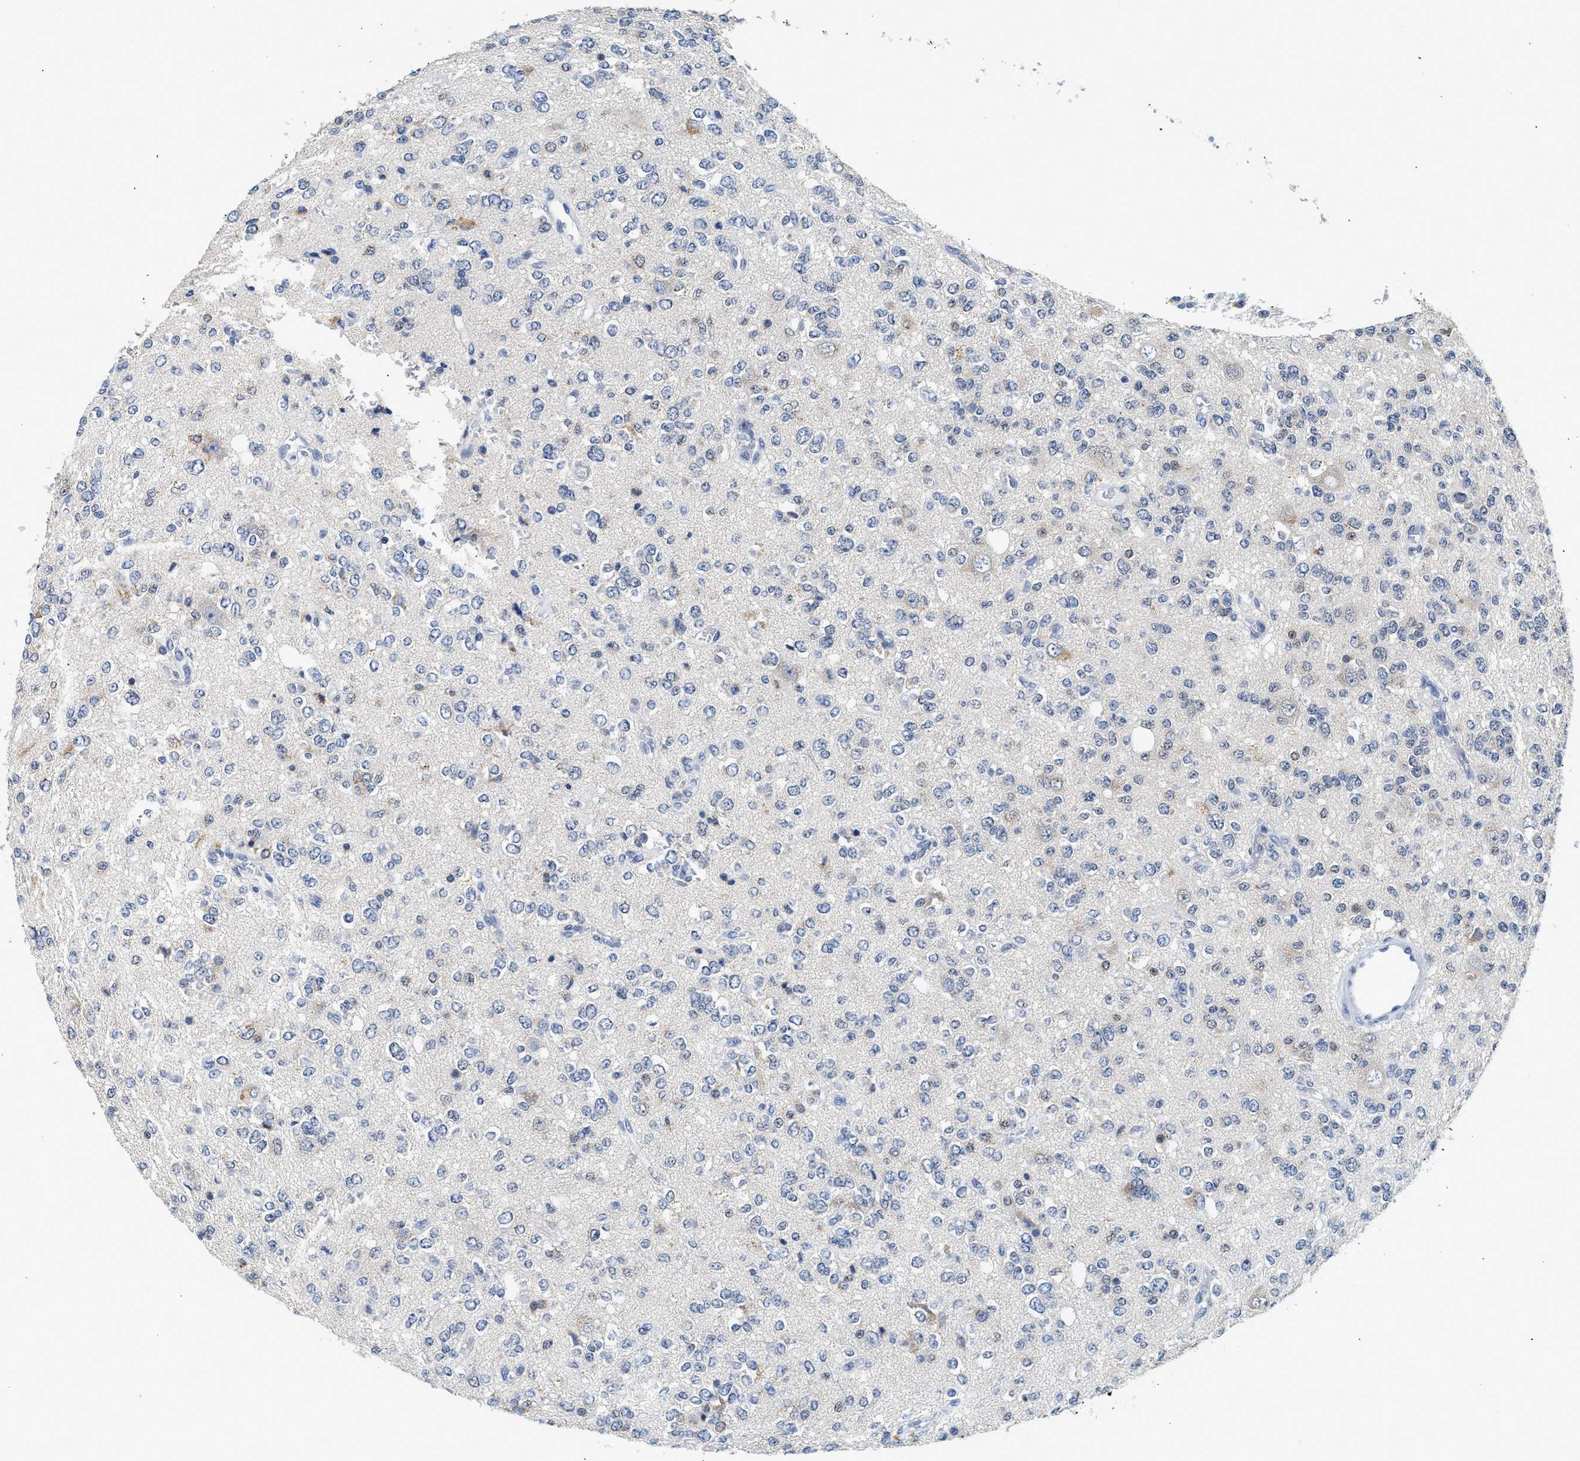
{"staining": {"intensity": "negative", "quantity": "none", "location": "none"}, "tissue": "glioma", "cell_type": "Tumor cells", "image_type": "cancer", "snomed": [{"axis": "morphology", "description": "Glioma, malignant, Low grade"}, {"axis": "topography", "description": "Brain"}], "caption": "A high-resolution photomicrograph shows IHC staining of glioma, which shows no significant positivity in tumor cells.", "gene": "PPM1L", "patient": {"sex": "male", "age": 38}}